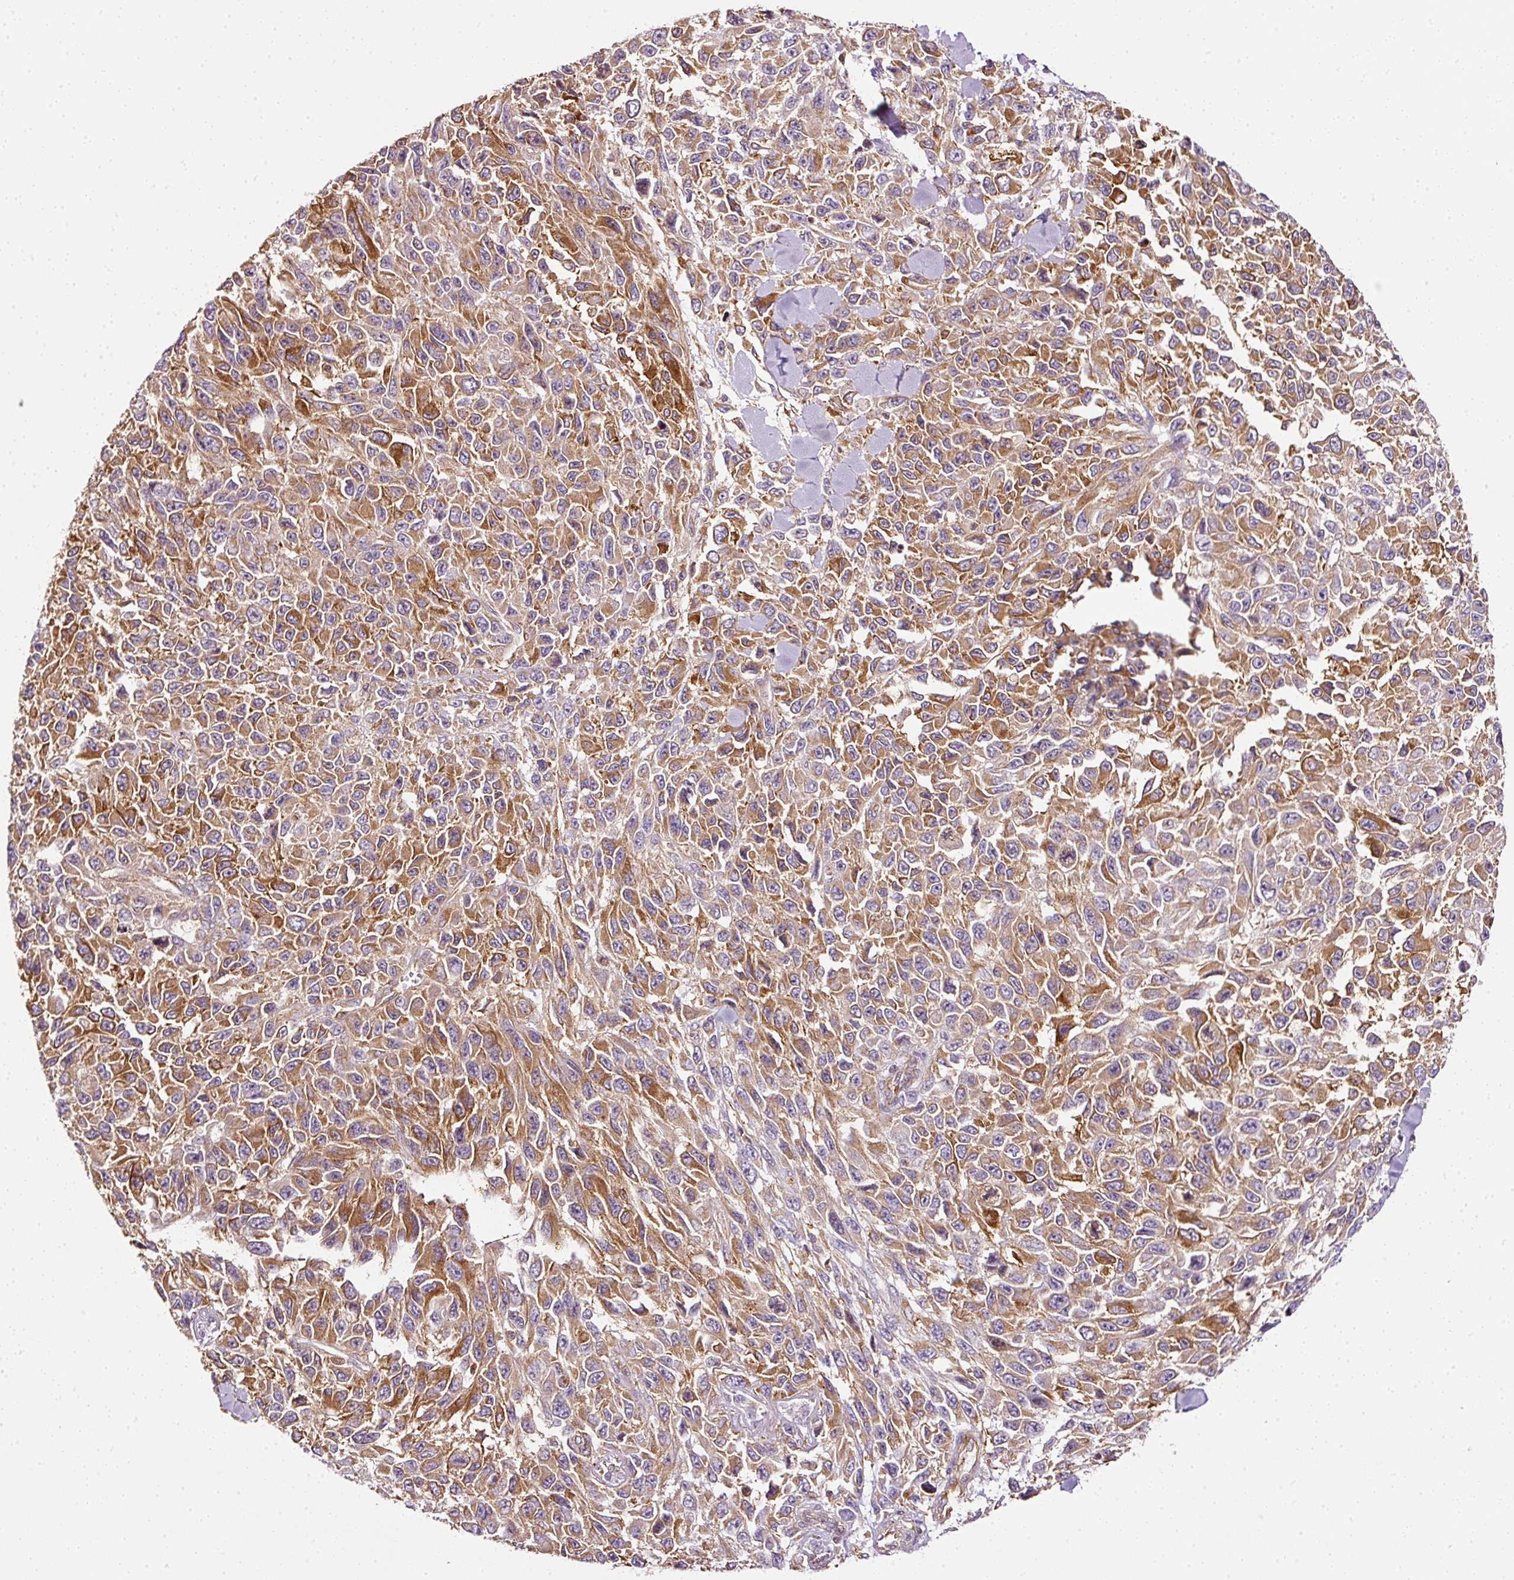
{"staining": {"intensity": "moderate", "quantity": ">75%", "location": "cytoplasmic/membranous"}, "tissue": "melanoma", "cell_type": "Tumor cells", "image_type": "cancer", "snomed": [{"axis": "morphology", "description": "Malignant melanoma, NOS"}, {"axis": "topography", "description": "Skin"}], "caption": "An IHC image of tumor tissue is shown. Protein staining in brown shows moderate cytoplasmic/membranous positivity in malignant melanoma within tumor cells. (Stains: DAB in brown, nuclei in blue, Microscopy: brightfield microscopy at high magnification).", "gene": "SCNM1", "patient": {"sex": "female", "age": 96}}